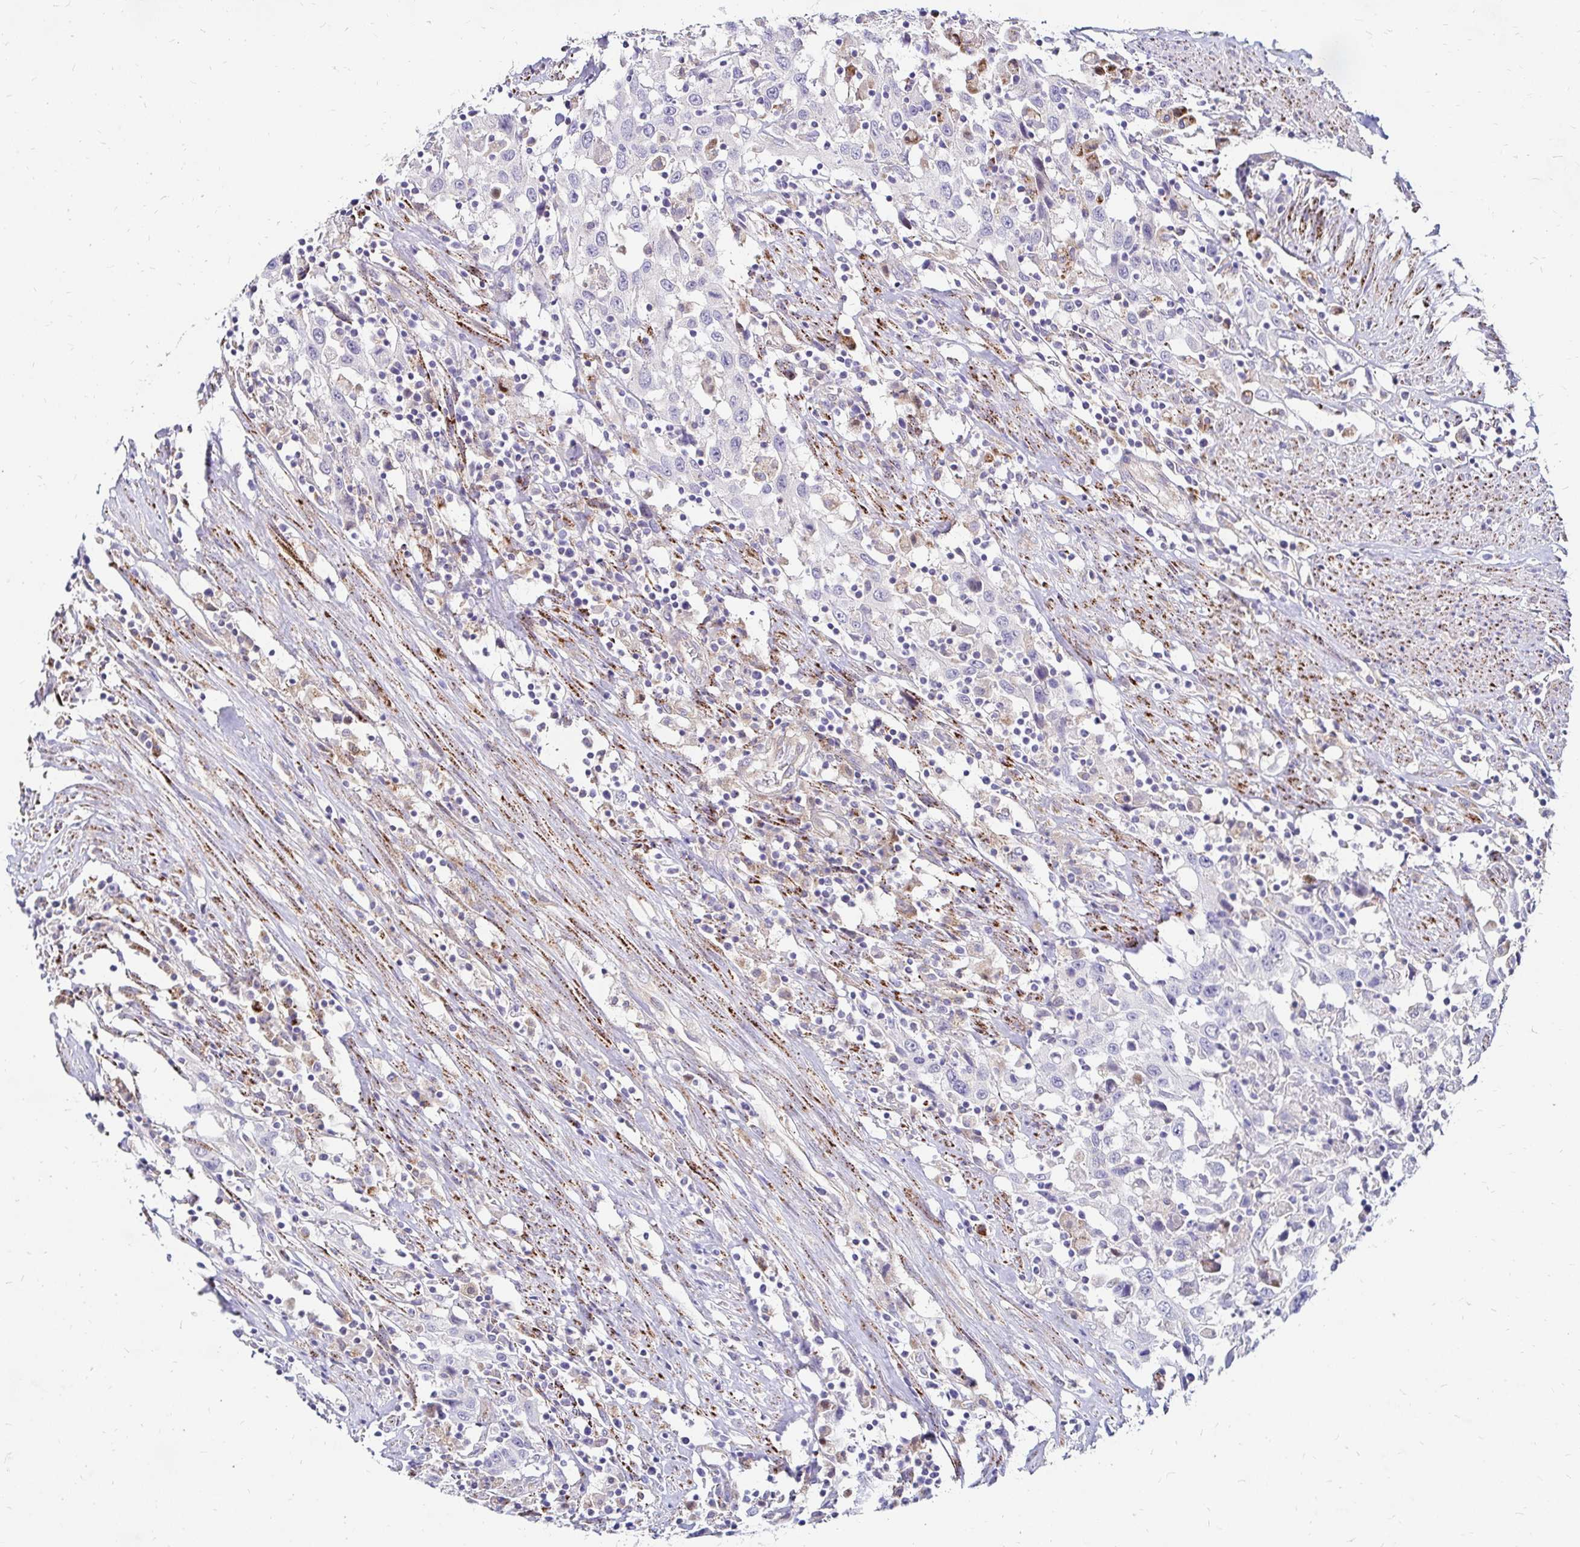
{"staining": {"intensity": "negative", "quantity": "none", "location": "none"}, "tissue": "urothelial cancer", "cell_type": "Tumor cells", "image_type": "cancer", "snomed": [{"axis": "morphology", "description": "Urothelial carcinoma, High grade"}, {"axis": "topography", "description": "Urinary bladder"}], "caption": "IHC micrograph of urothelial cancer stained for a protein (brown), which displays no expression in tumor cells.", "gene": "IDUA", "patient": {"sex": "male", "age": 61}}